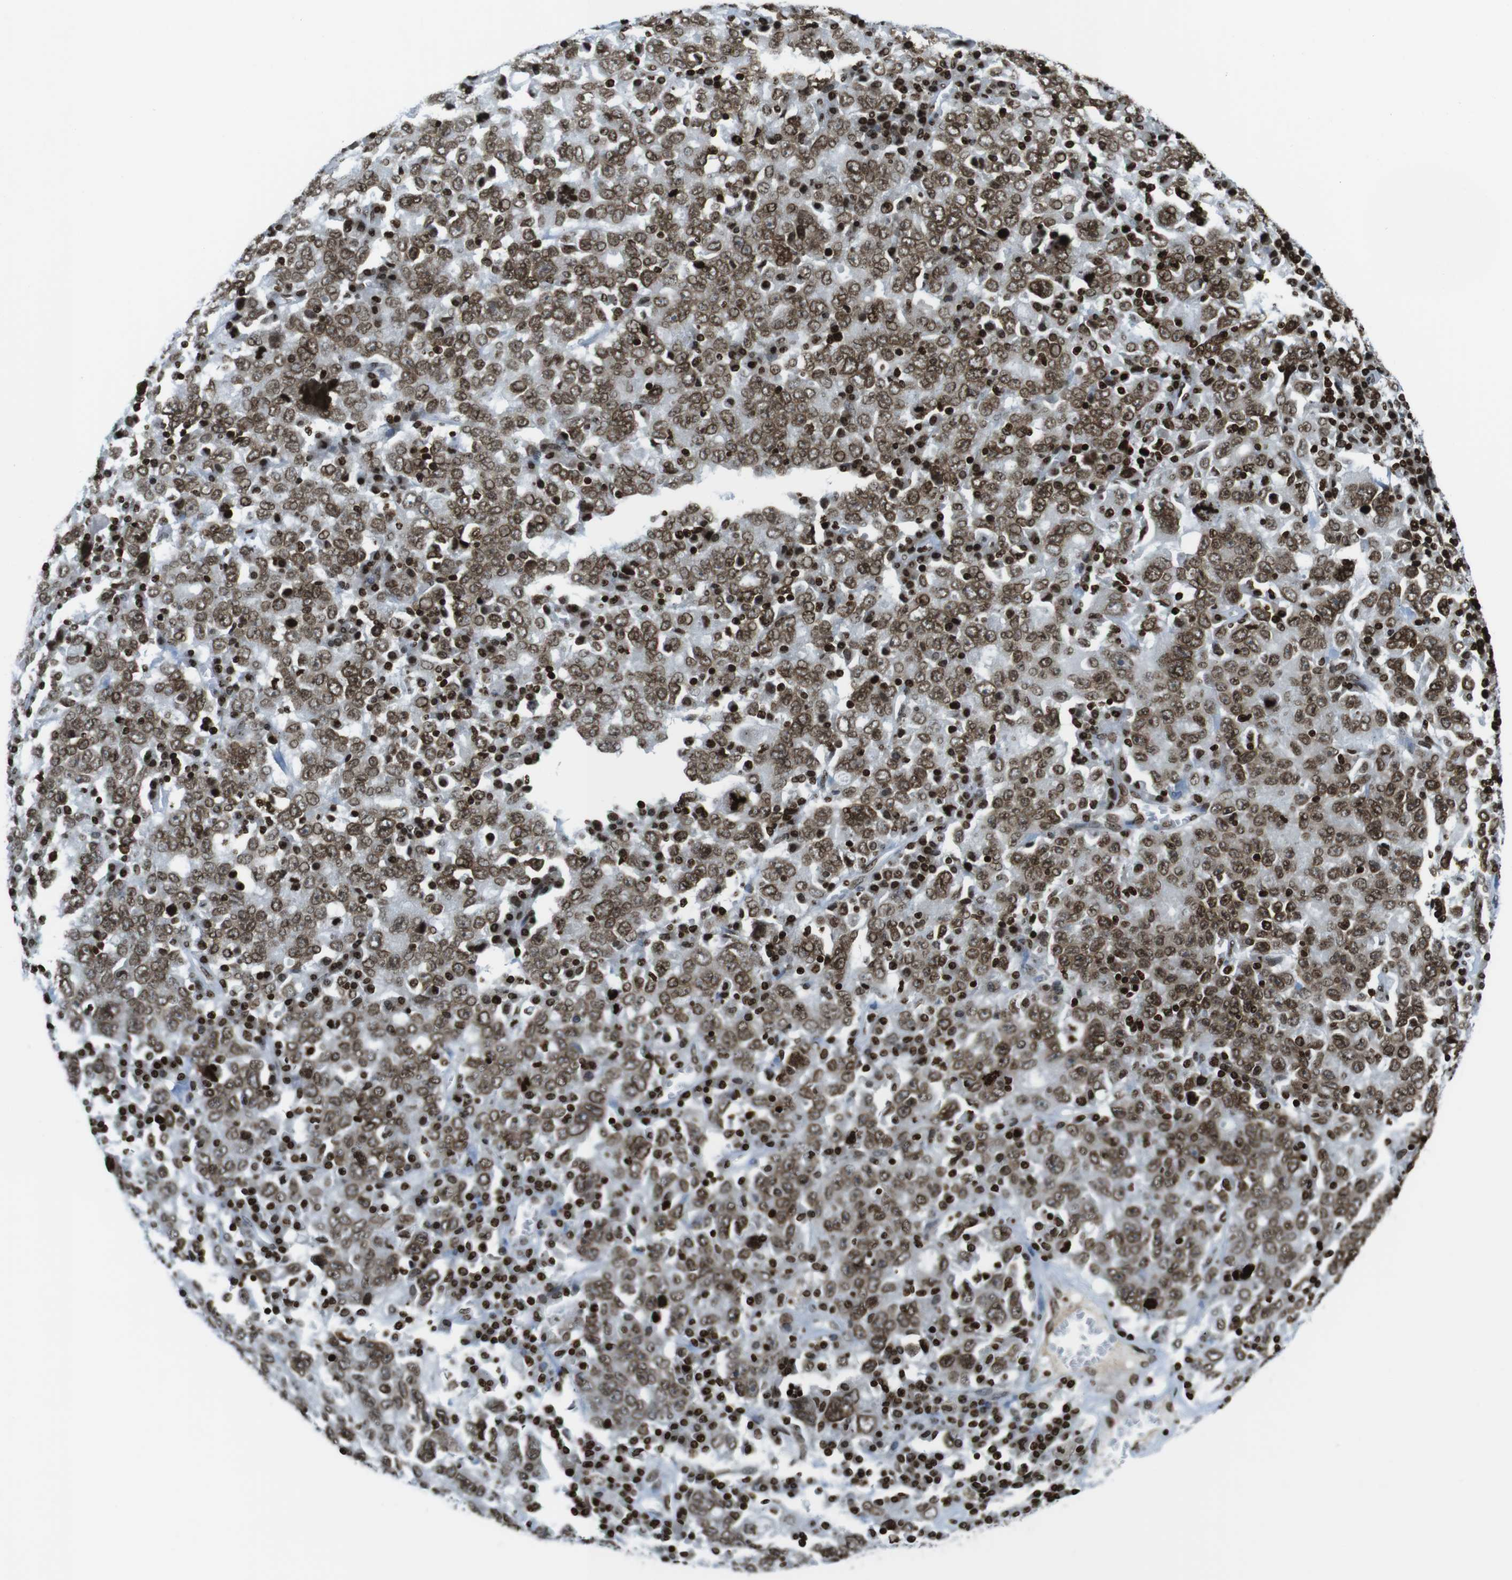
{"staining": {"intensity": "moderate", "quantity": ">75%", "location": "nuclear"}, "tissue": "ovarian cancer", "cell_type": "Tumor cells", "image_type": "cancer", "snomed": [{"axis": "morphology", "description": "Carcinoma, endometroid"}, {"axis": "topography", "description": "Ovary"}], "caption": "A micrograph of human endometroid carcinoma (ovarian) stained for a protein exhibits moderate nuclear brown staining in tumor cells.", "gene": "H2AC8", "patient": {"sex": "female", "age": 62}}